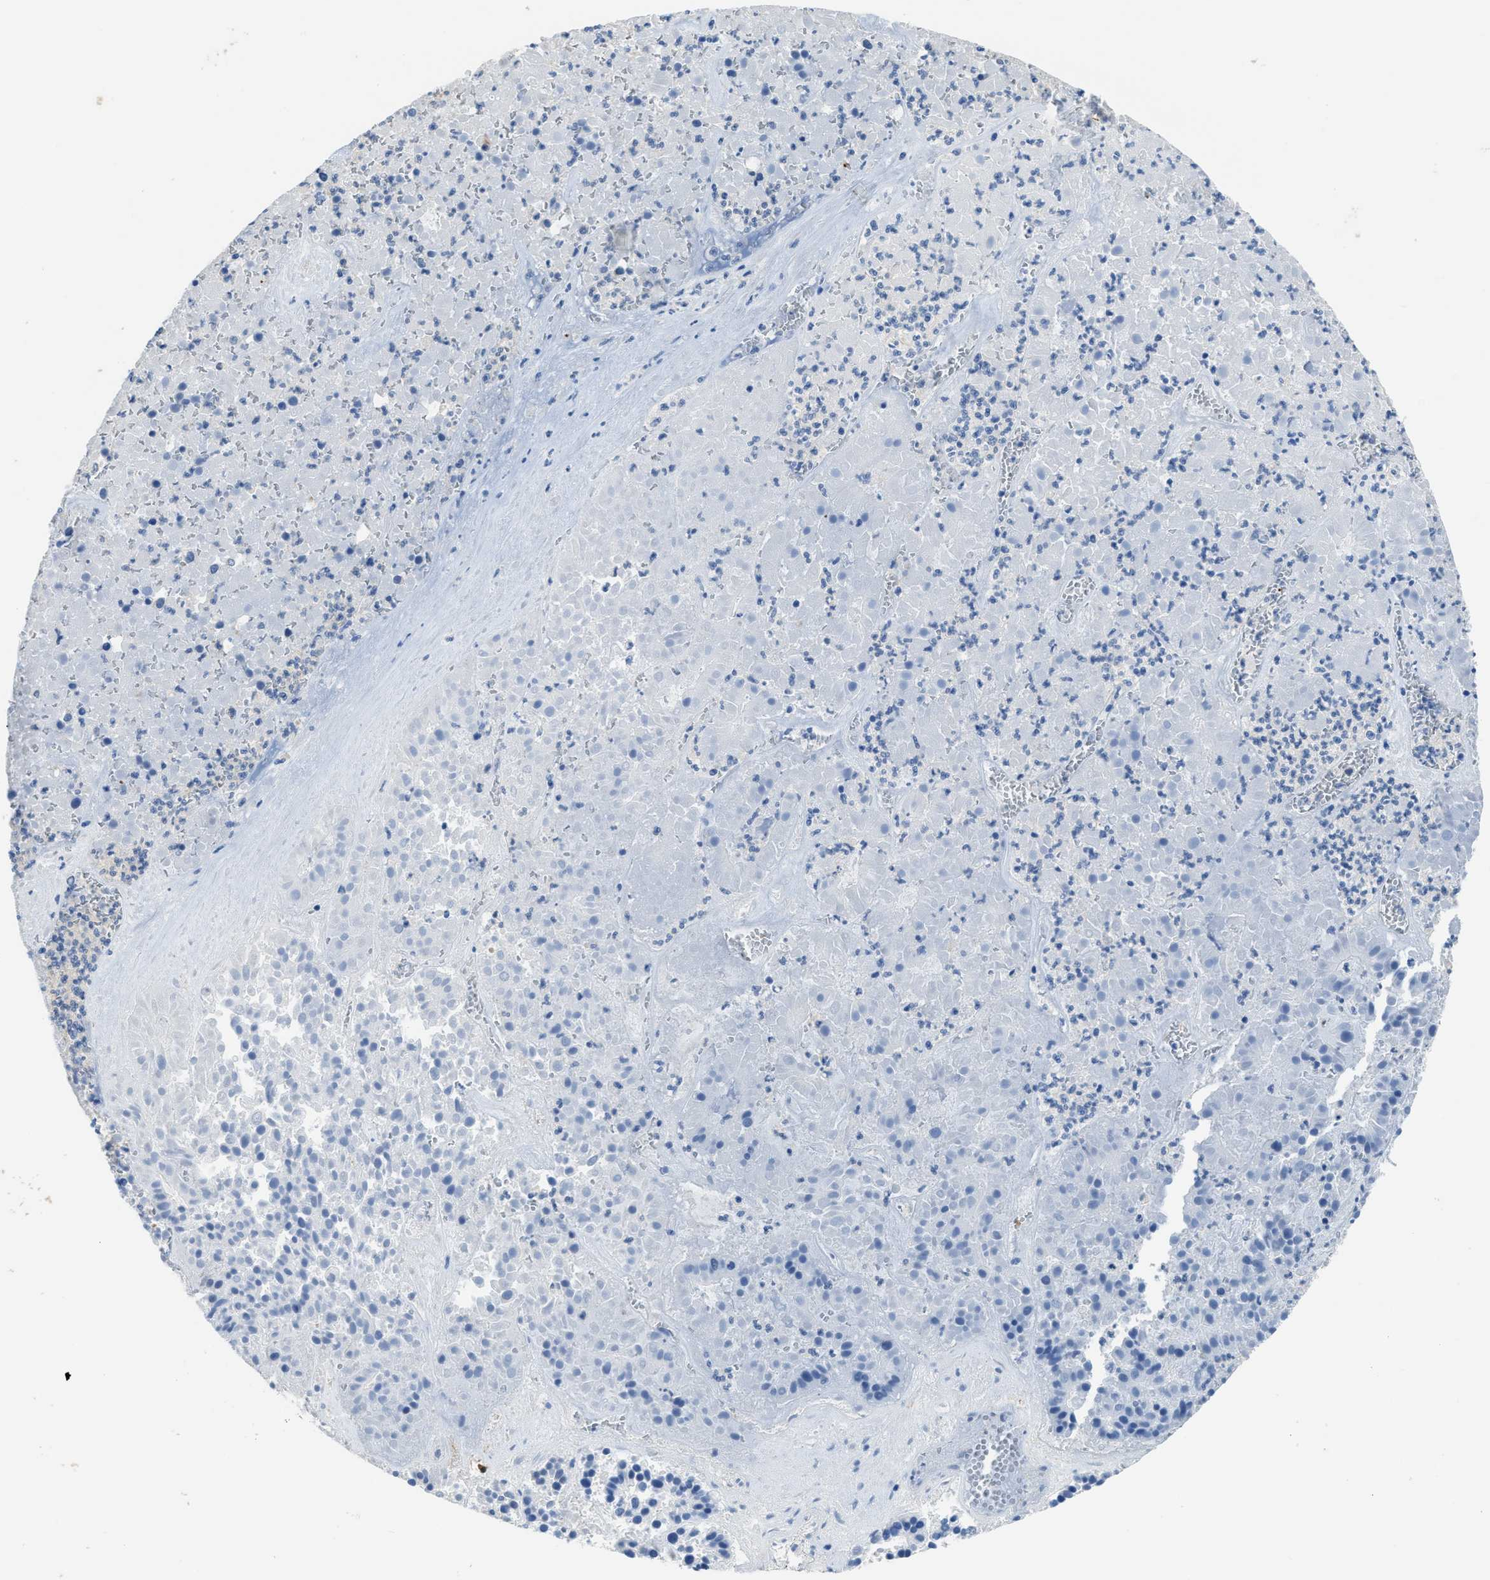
{"staining": {"intensity": "negative", "quantity": "none", "location": "none"}, "tissue": "pancreatic cancer", "cell_type": "Tumor cells", "image_type": "cancer", "snomed": [{"axis": "morphology", "description": "Adenocarcinoma, NOS"}, {"axis": "topography", "description": "Pancreas"}], "caption": "A high-resolution photomicrograph shows IHC staining of adenocarcinoma (pancreatic), which reveals no significant staining in tumor cells.", "gene": "ZSWIM5", "patient": {"sex": "male", "age": 50}}